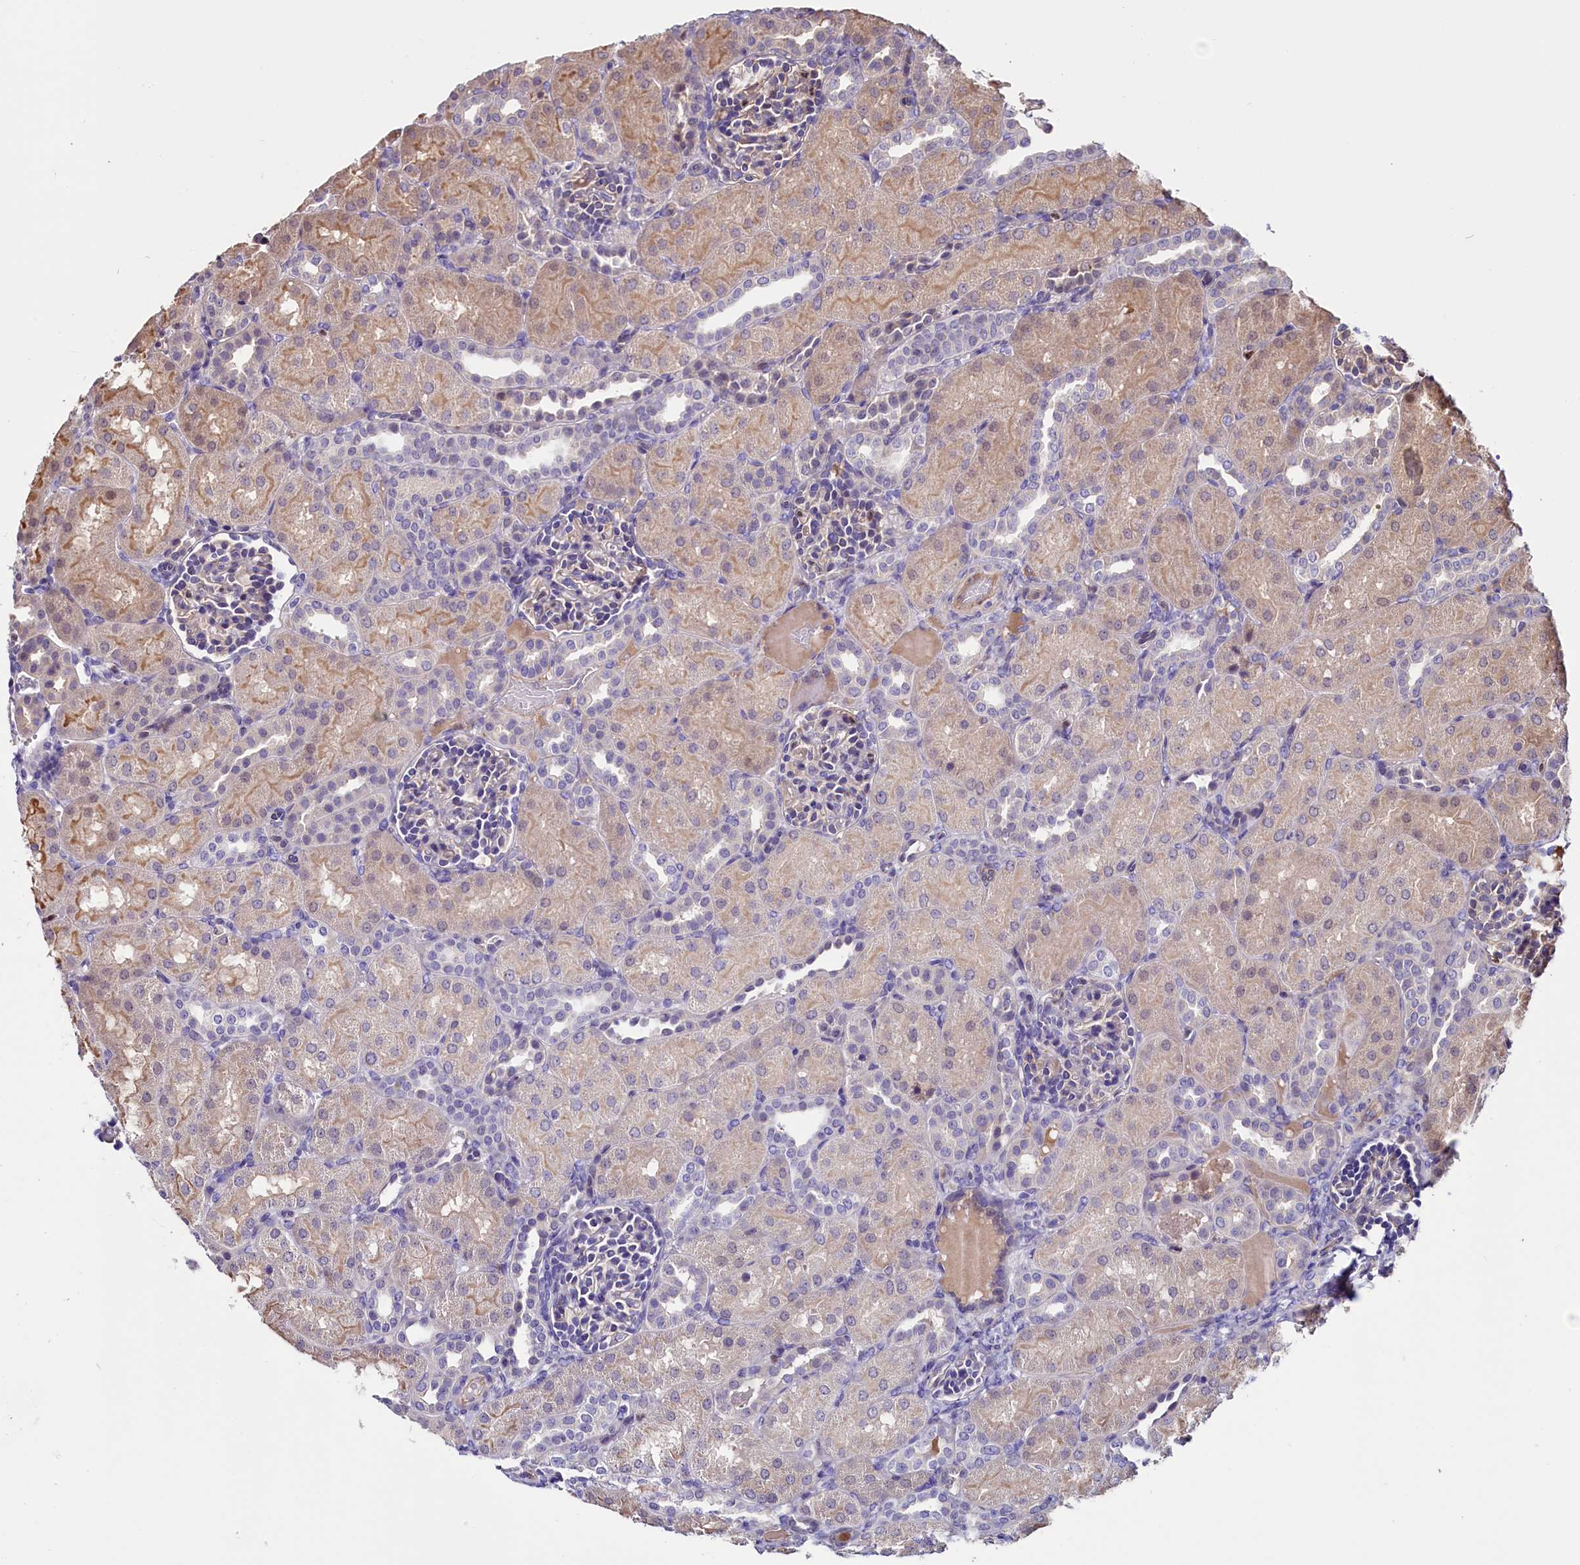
{"staining": {"intensity": "negative", "quantity": "none", "location": "none"}, "tissue": "kidney", "cell_type": "Cells in glomeruli", "image_type": "normal", "snomed": [{"axis": "morphology", "description": "Normal tissue, NOS"}, {"axis": "topography", "description": "Kidney"}], "caption": "Photomicrograph shows no significant protein positivity in cells in glomeruli of normal kidney.", "gene": "PDILT", "patient": {"sex": "male", "age": 1}}